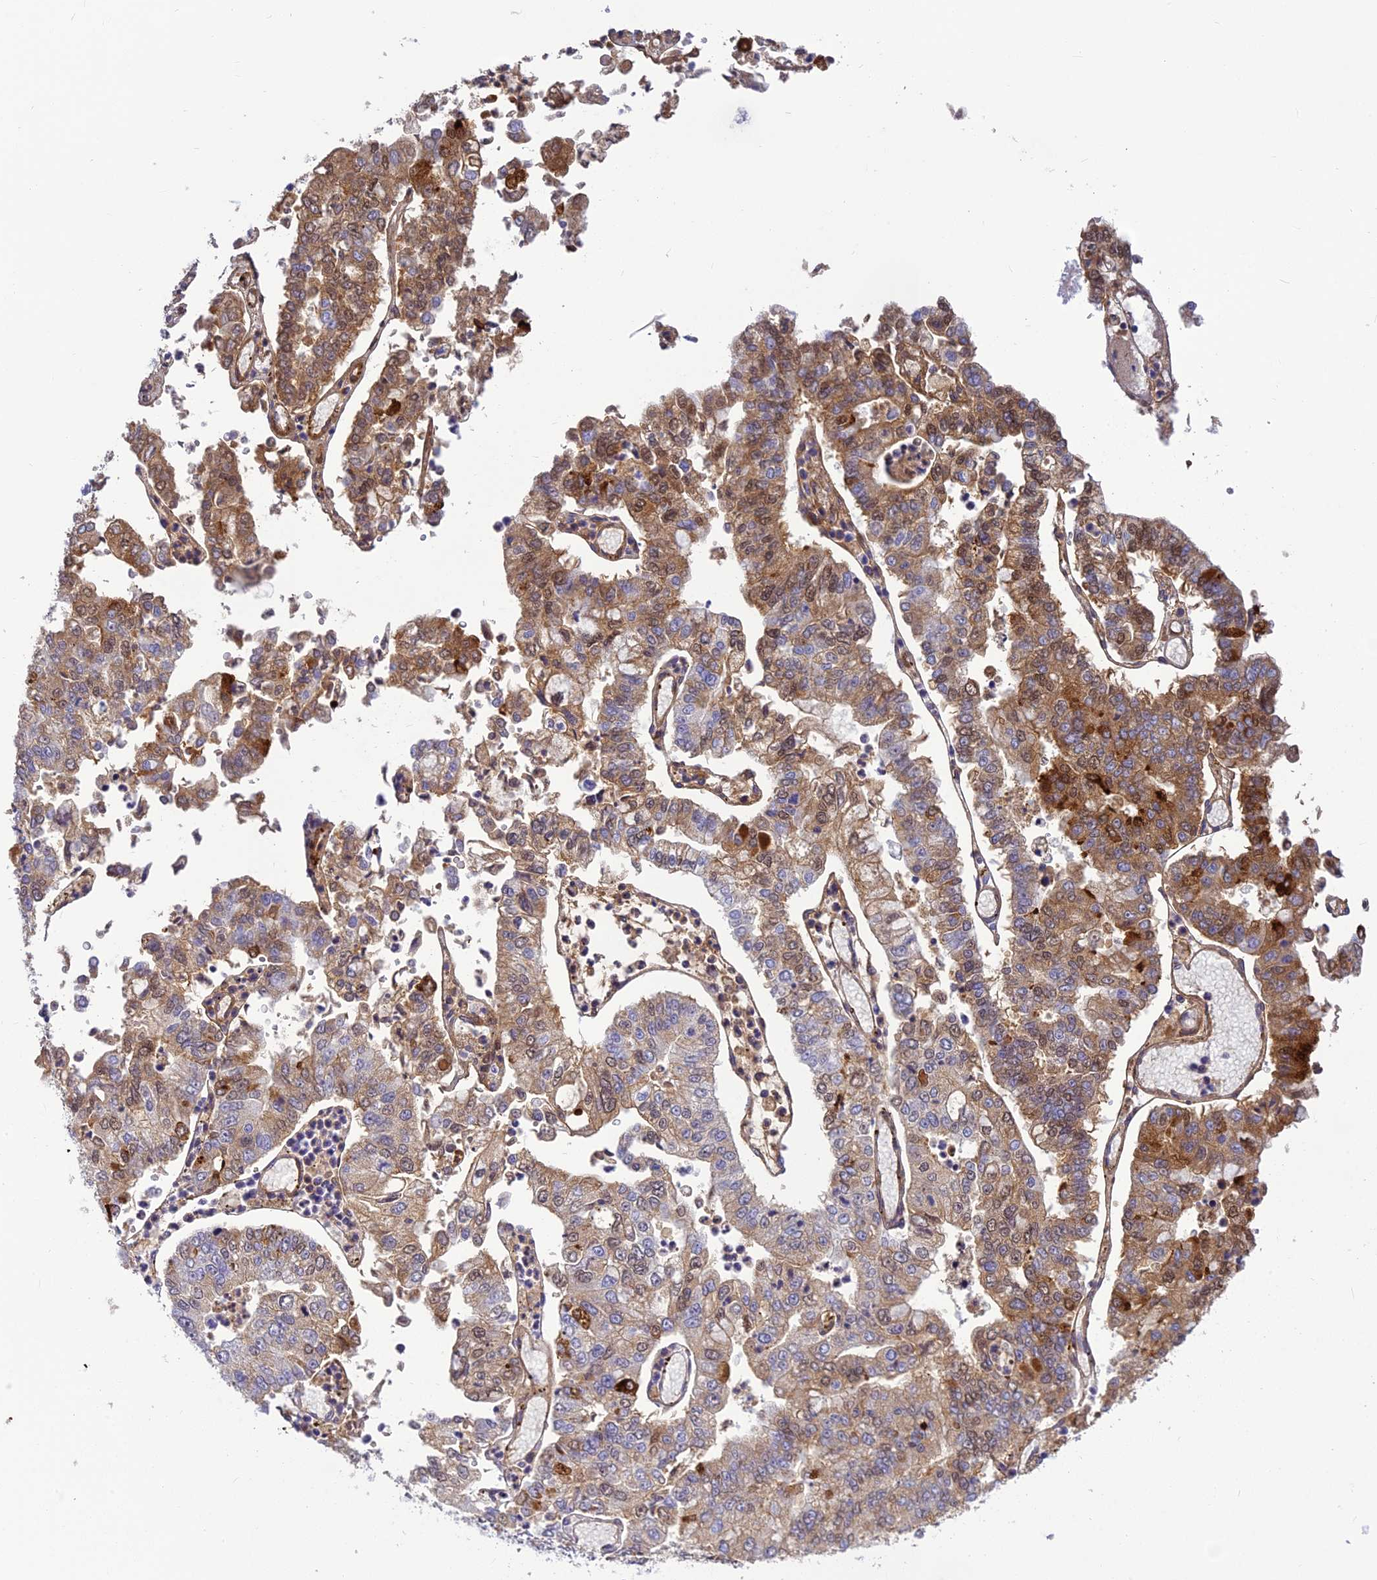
{"staining": {"intensity": "moderate", "quantity": ">75%", "location": "cytoplasmic/membranous,nuclear"}, "tissue": "stomach cancer", "cell_type": "Tumor cells", "image_type": "cancer", "snomed": [{"axis": "morphology", "description": "Adenocarcinoma, NOS"}, {"axis": "topography", "description": "Stomach"}], "caption": "Immunohistochemical staining of human stomach adenocarcinoma reveals moderate cytoplasmic/membranous and nuclear protein staining in about >75% of tumor cells.", "gene": "CLEC11A", "patient": {"sex": "male", "age": 76}}